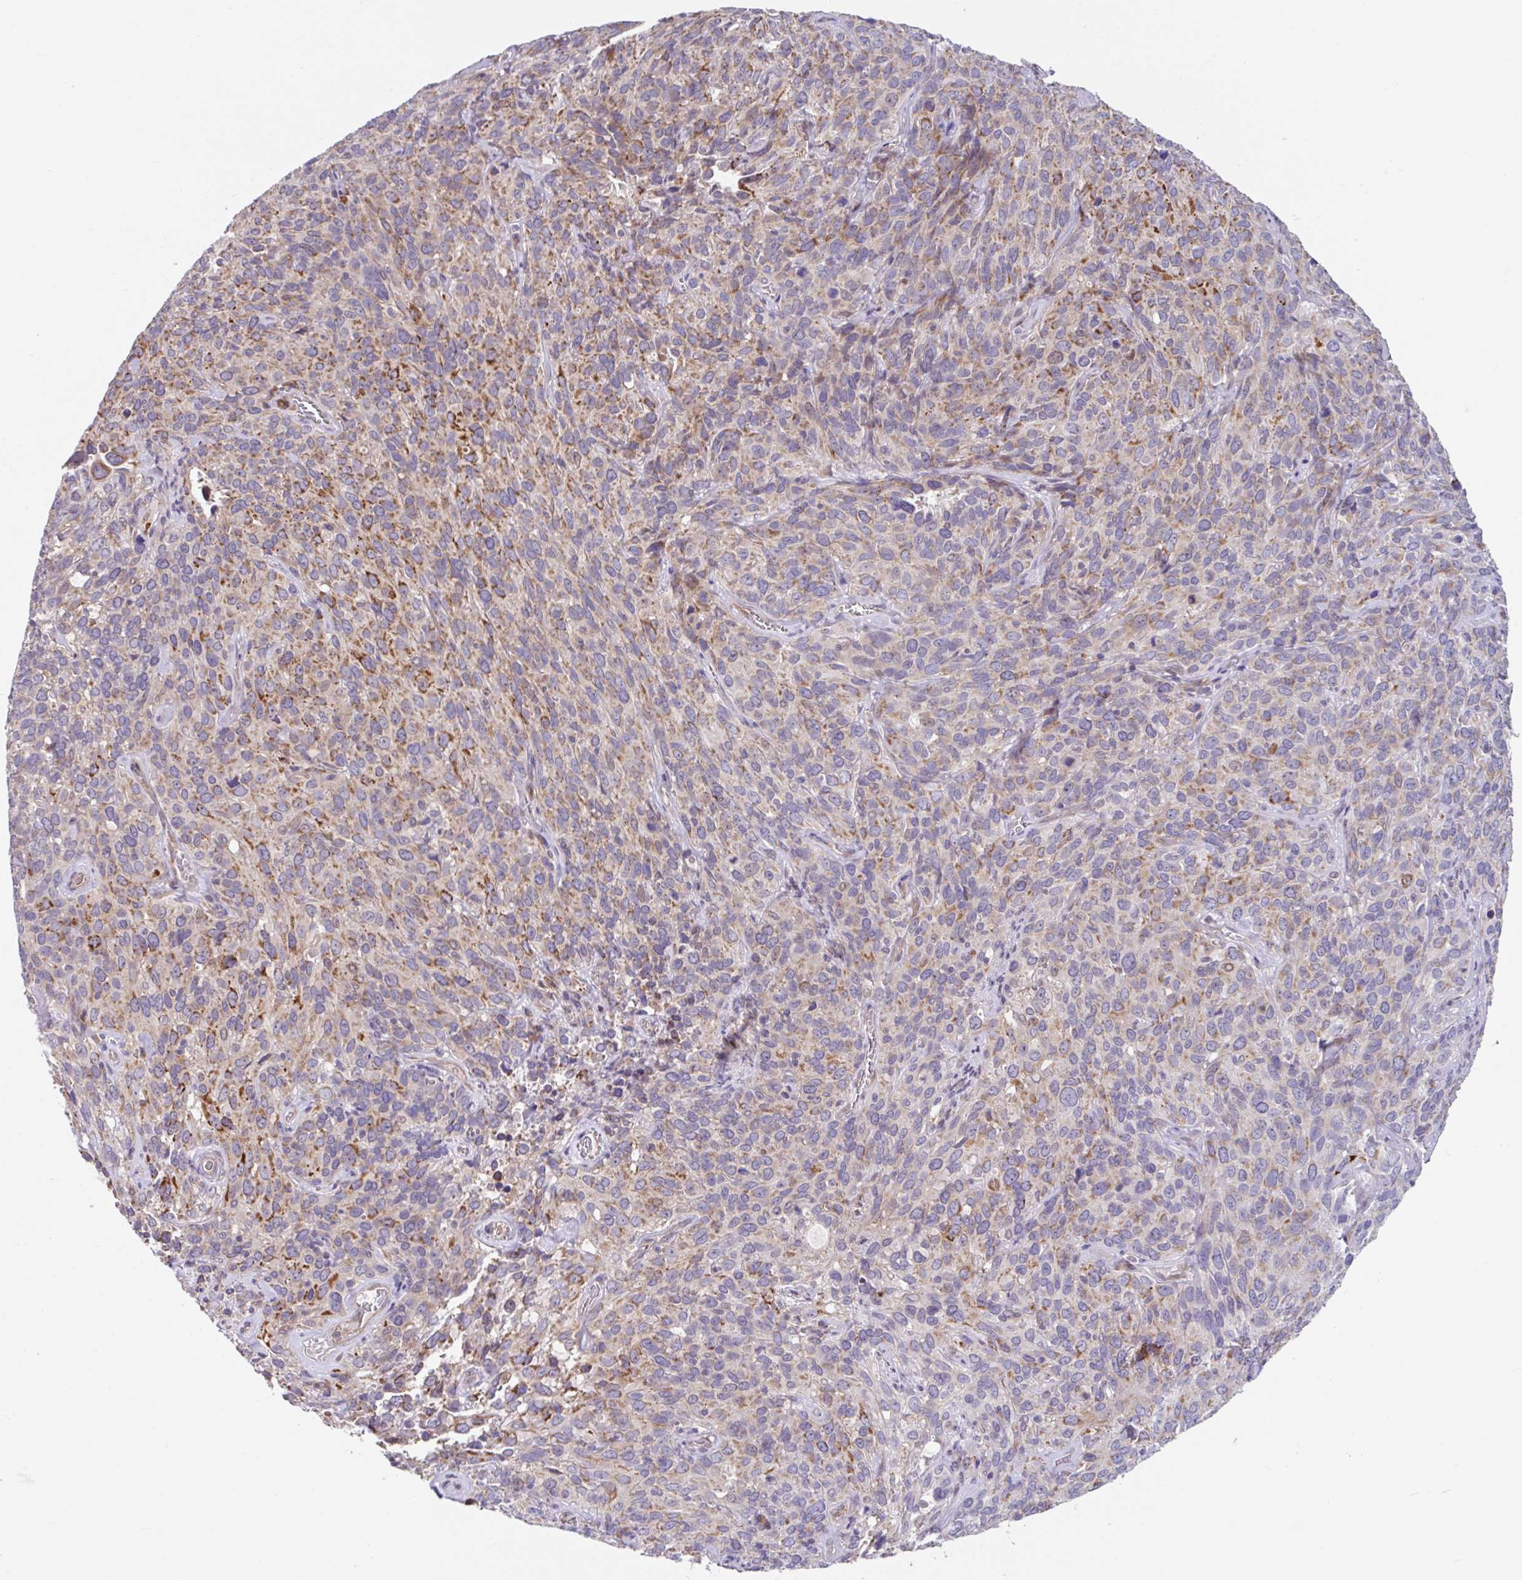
{"staining": {"intensity": "moderate", "quantity": "25%-75%", "location": "cytoplasmic/membranous"}, "tissue": "cervical cancer", "cell_type": "Tumor cells", "image_type": "cancer", "snomed": [{"axis": "morphology", "description": "Squamous cell carcinoma, NOS"}, {"axis": "topography", "description": "Cervix"}], "caption": "Protein staining demonstrates moderate cytoplasmic/membranous positivity in about 25%-75% of tumor cells in cervical squamous cell carcinoma.", "gene": "NT5C1B", "patient": {"sex": "female", "age": 51}}